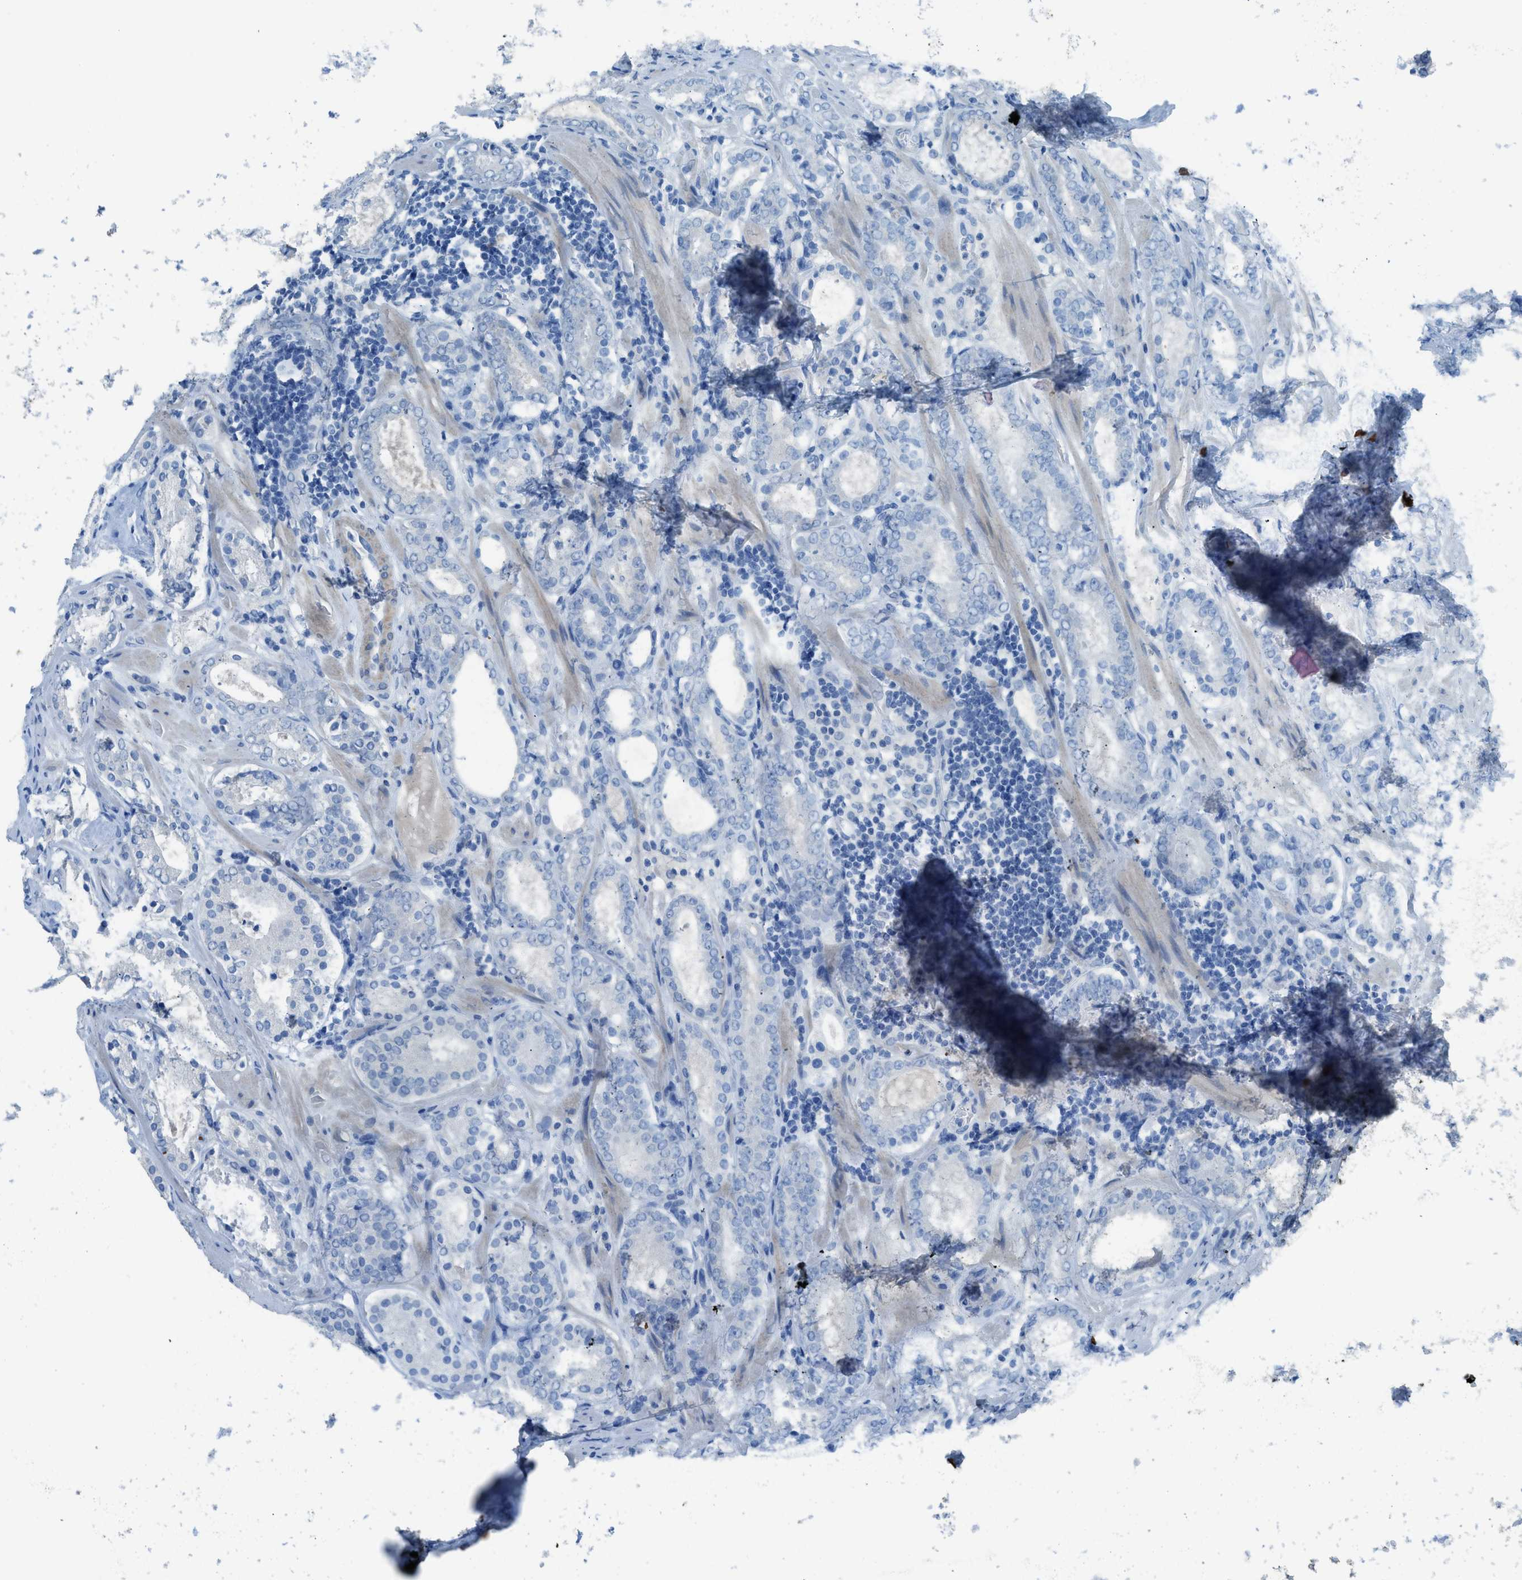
{"staining": {"intensity": "negative", "quantity": "none", "location": "none"}, "tissue": "prostate cancer", "cell_type": "Tumor cells", "image_type": "cancer", "snomed": [{"axis": "morphology", "description": "Adenocarcinoma, Low grade"}, {"axis": "topography", "description": "Prostate"}], "caption": "This histopathology image is of low-grade adenocarcinoma (prostate) stained with immunohistochemistry to label a protein in brown with the nuclei are counter-stained blue. There is no expression in tumor cells.", "gene": "ACAN", "patient": {"sex": "male", "age": 69}}